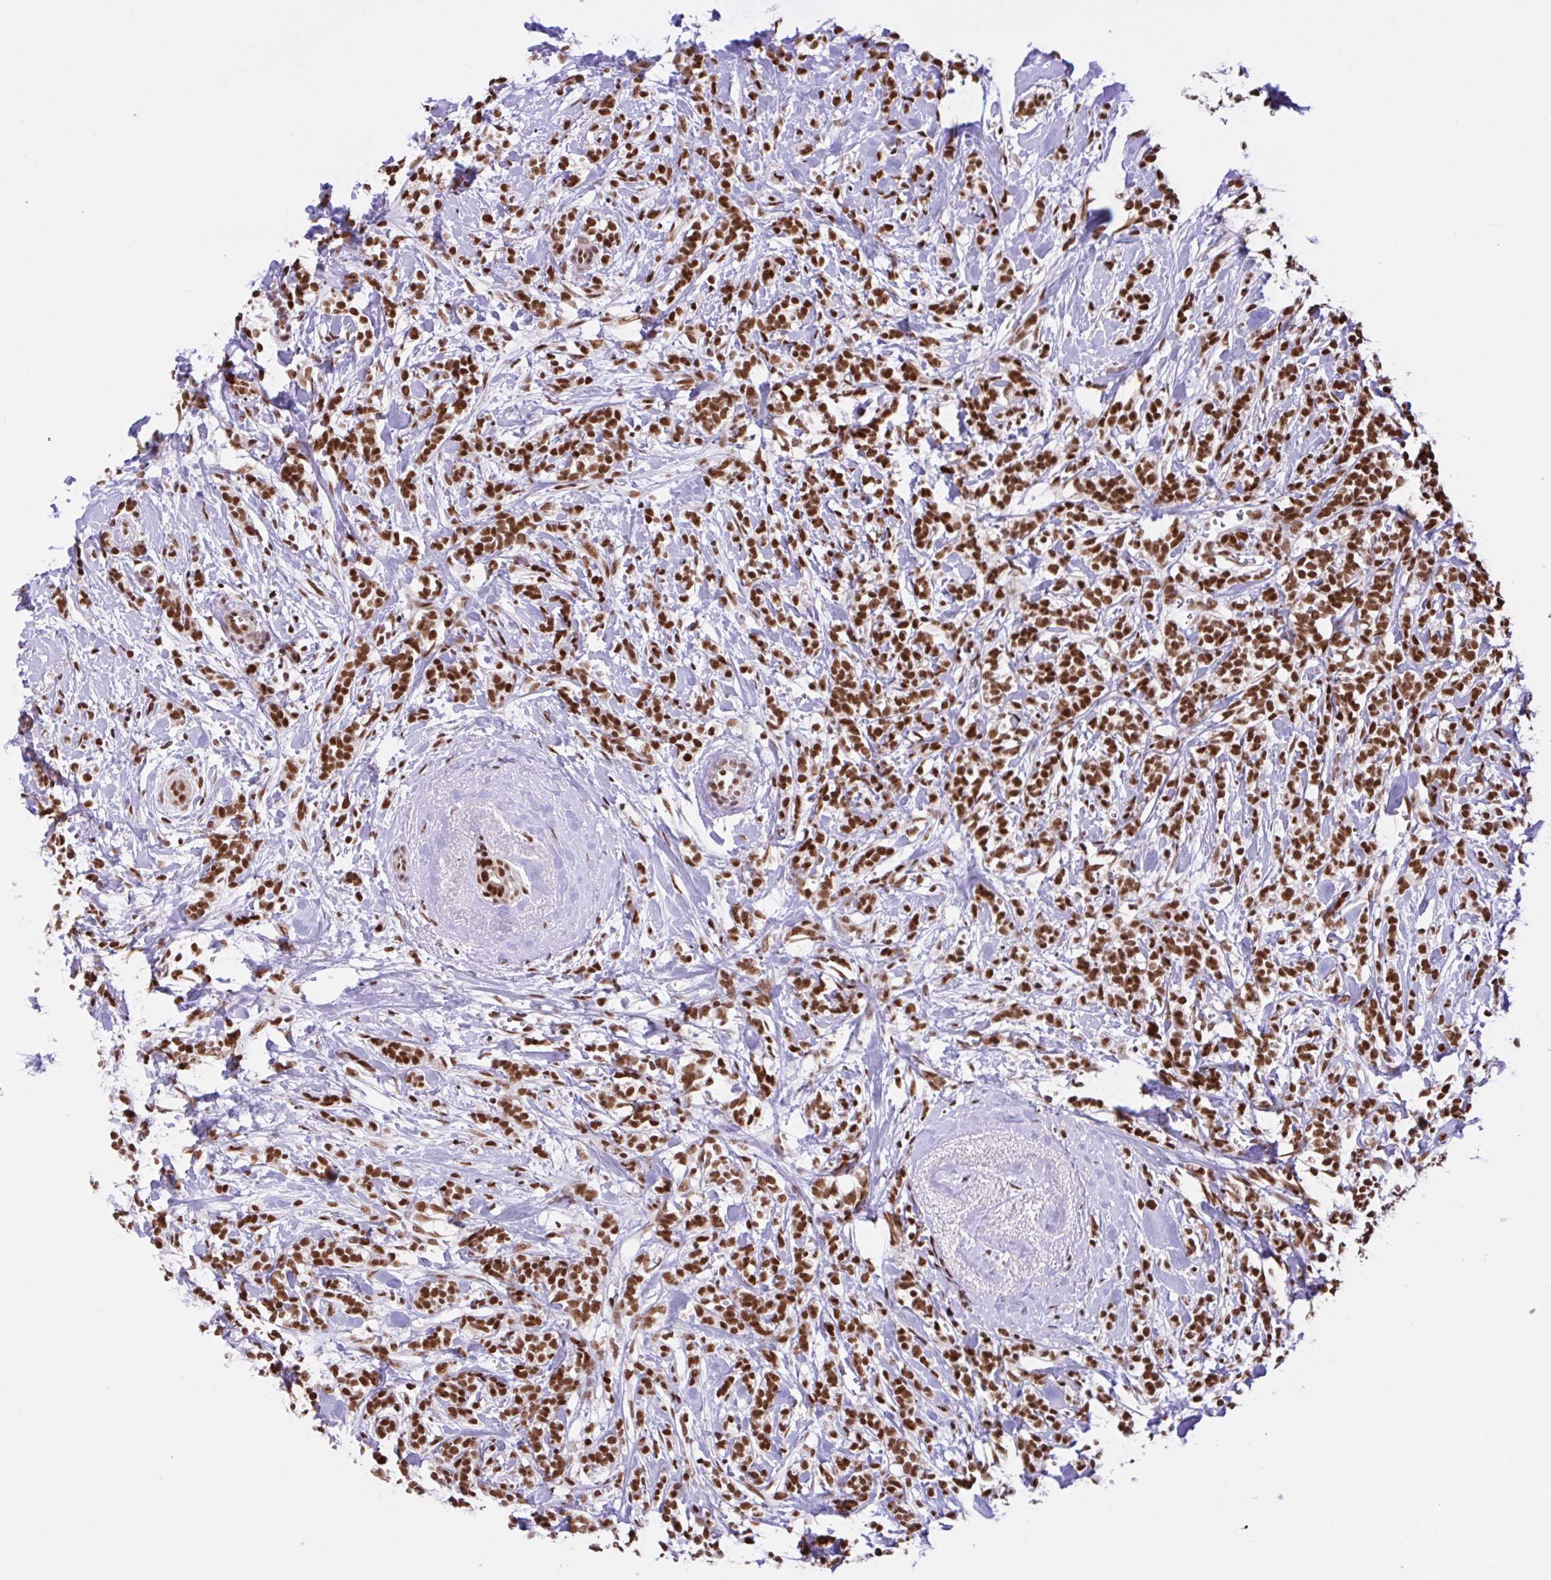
{"staining": {"intensity": "strong", "quantity": ">75%", "location": "nuclear"}, "tissue": "breast cancer", "cell_type": "Tumor cells", "image_type": "cancer", "snomed": [{"axis": "morphology", "description": "Lobular carcinoma"}, {"axis": "topography", "description": "Breast"}], "caption": "A histopathology image of human breast cancer (lobular carcinoma) stained for a protein displays strong nuclear brown staining in tumor cells.", "gene": "CCDC12", "patient": {"sex": "female", "age": 59}}